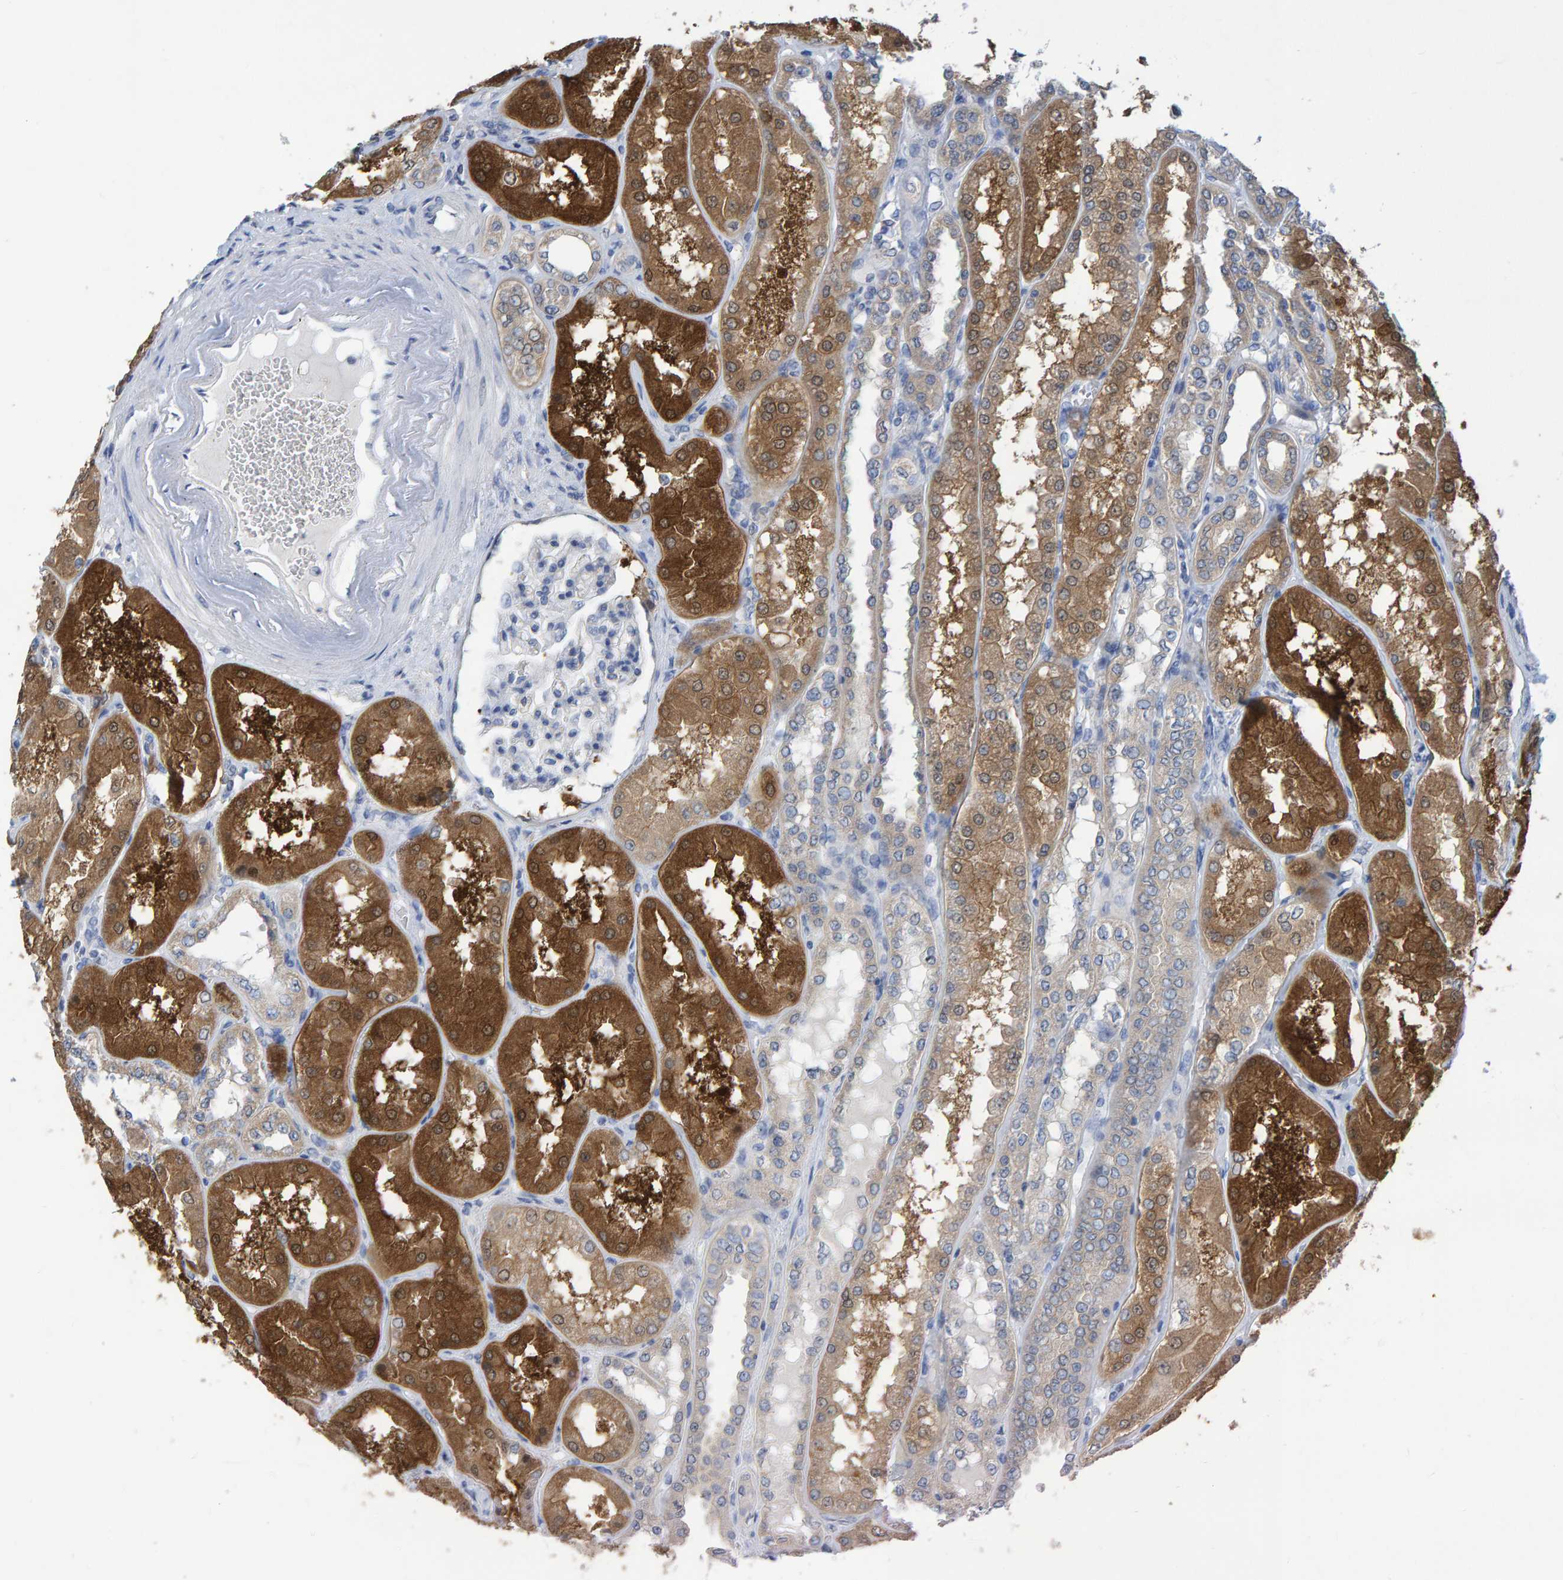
{"staining": {"intensity": "negative", "quantity": "none", "location": "none"}, "tissue": "kidney", "cell_type": "Cells in glomeruli", "image_type": "normal", "snomed": [{"axis": "morphology", "description": "Normal tissue, NOS"}, {"axis": "topography", "description": "Kidney"}], "caption": "Cells in glomeruli are negative for brown protein staining in benign kidney.", "gene": "ALAD", "patient": {"sex": "female", "age": 56}}